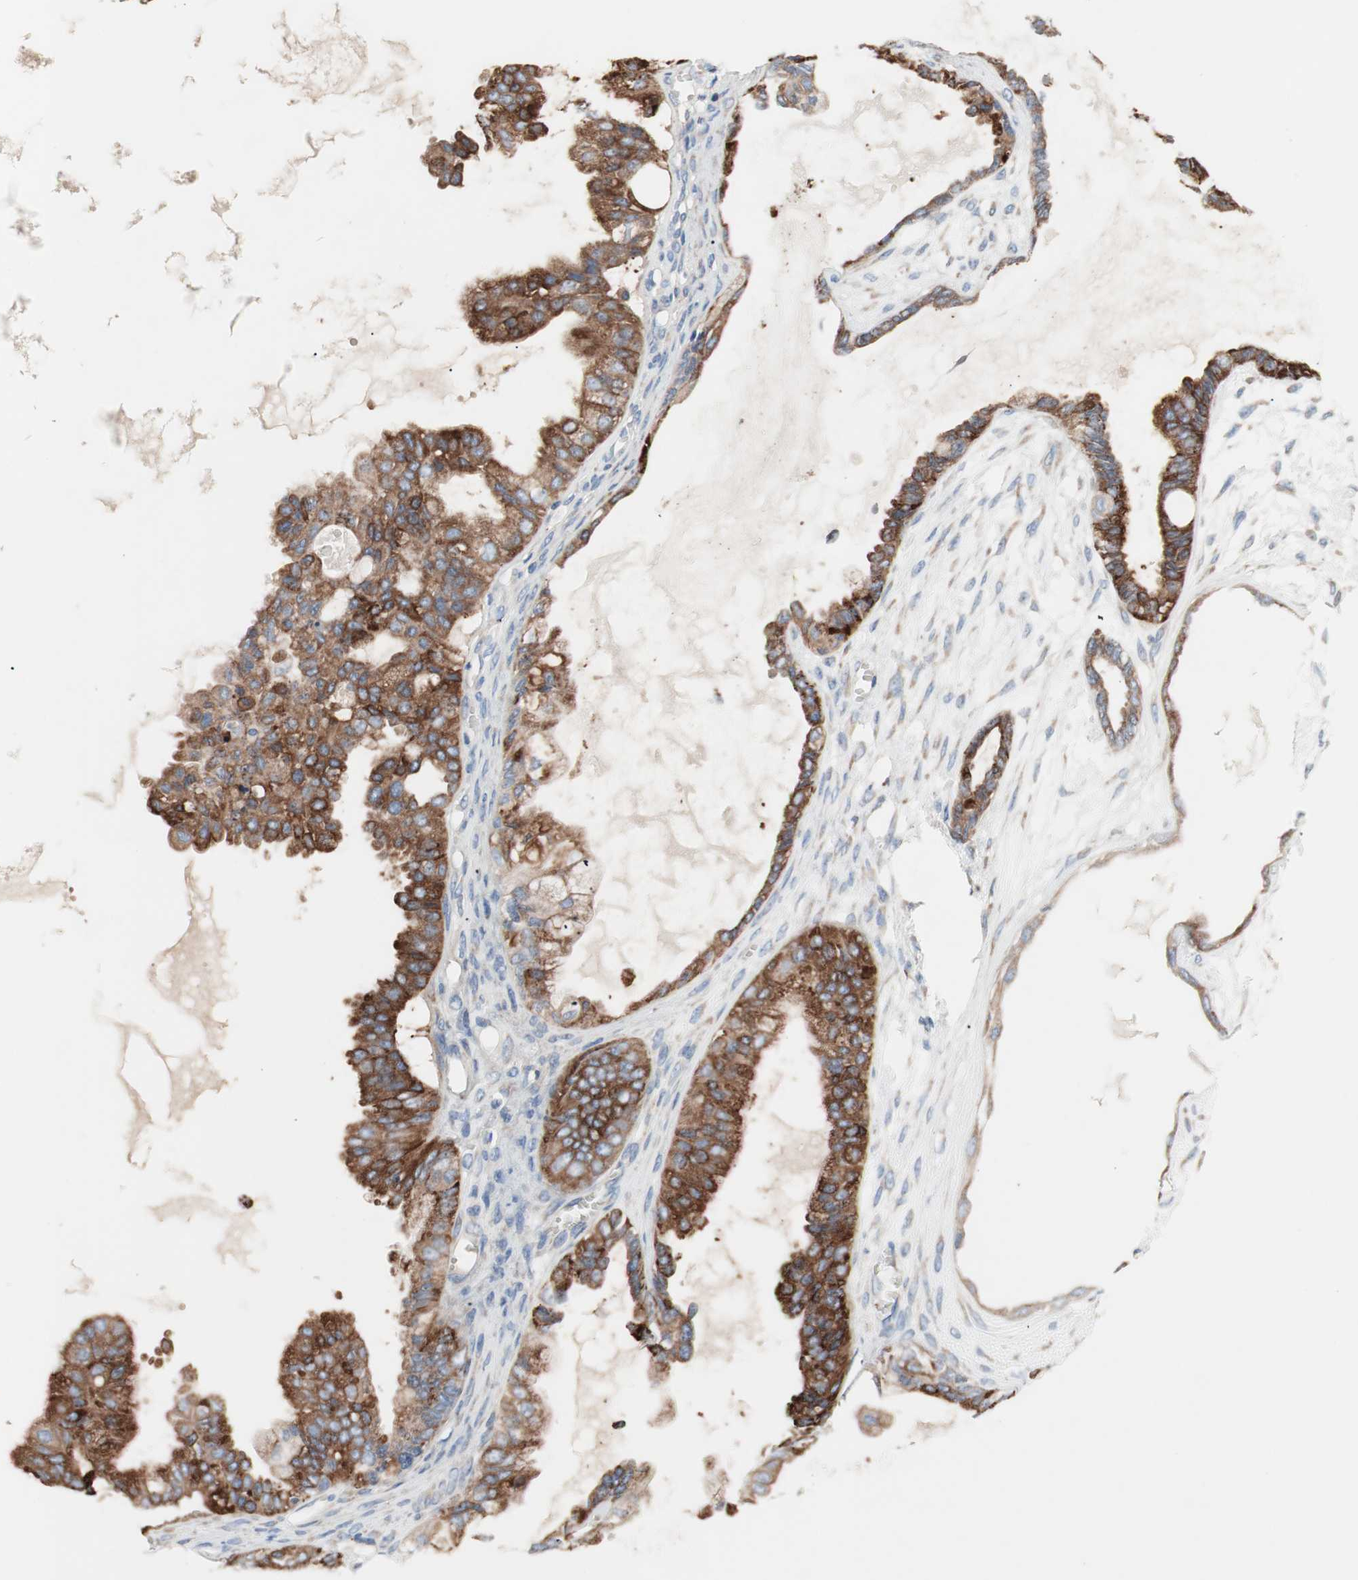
{"staining": {"intensity": "moderate", "quantity": ">75%", "location": "cytoplasmic/membranous"}, "tissue": "ovarian cancer", "cell_type": "Tumor cells", "image_type": "cancer", "snomed": [{"axis": "morphology", "description": "Carcinoma, NOS"}, {"axis": "morphology", "description": "Carcinoma, endometroid"}, {"axis": "topography", "description": "Ovary"}], "caption": "Ovarian endometroid carcinoma stained with IHC reveals moderate cytoplasmic/membranous expression in about >75% of tumor cells. The protein is shown in brown color, while the nuclei are stained blue.", "gene": "SLC27A4", "patient": {"sex": "female", "age": 50}}